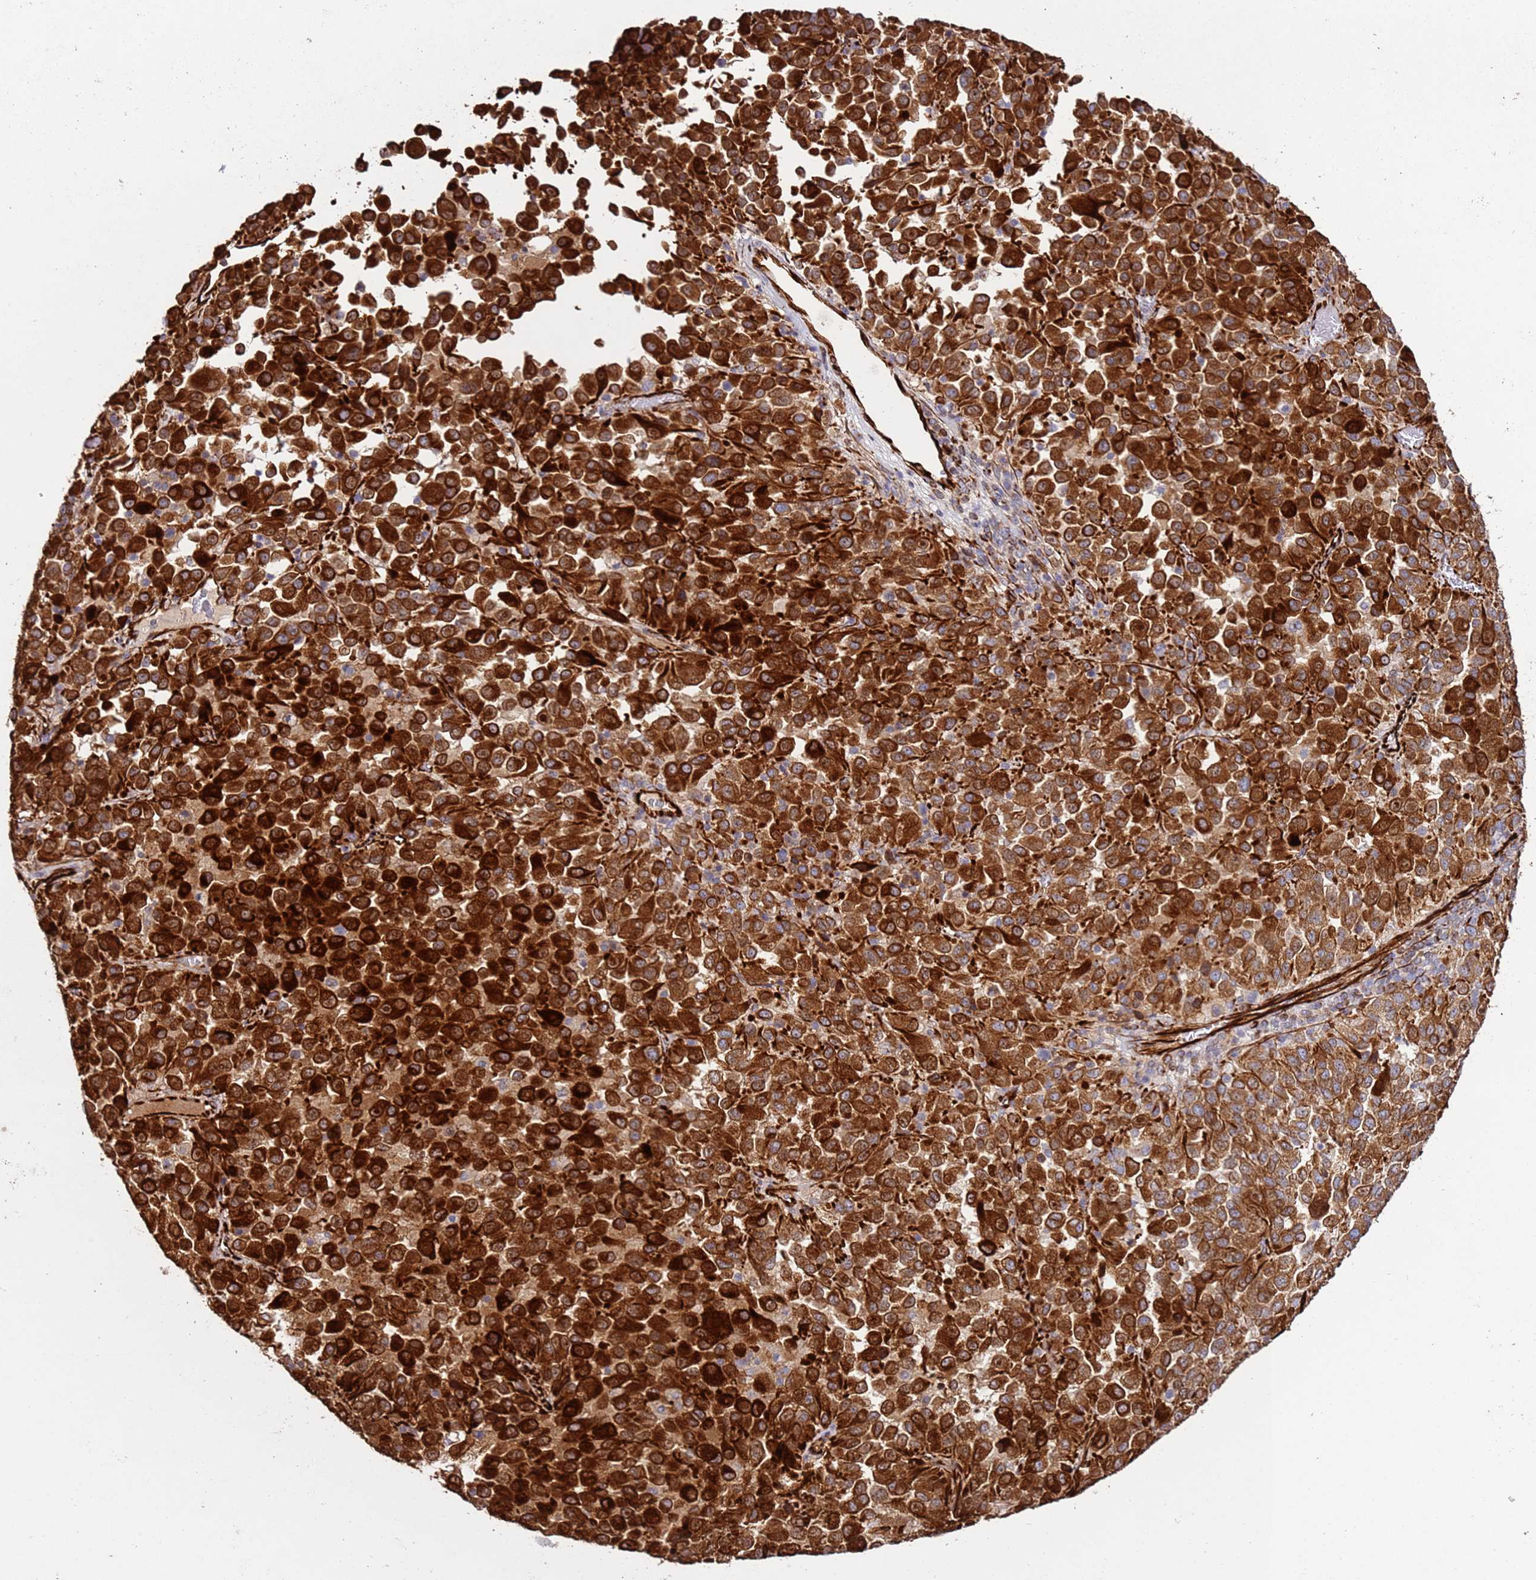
{"staining": {"intensity": "strong", "quantity": ">75%", "location": "cytoplasmic/membranous"}, "tissue": "melanoma", "cell_type": "Tumor cells", "image_type": "cancer", "snomed": [{"axis": "morphology", "description": "Malignant melanoma, Metastatic site"}, {"axis": "topography", "description": "Lung"}], "caption": "Immunohistochemistry (IHC) of human melanoma demonstrates high levels of strong cytoplasmic/membranous expression in about >75% of tumor cells.", "gene": "MRGPRE", "patient": {"sex": "male", "age": 64}}